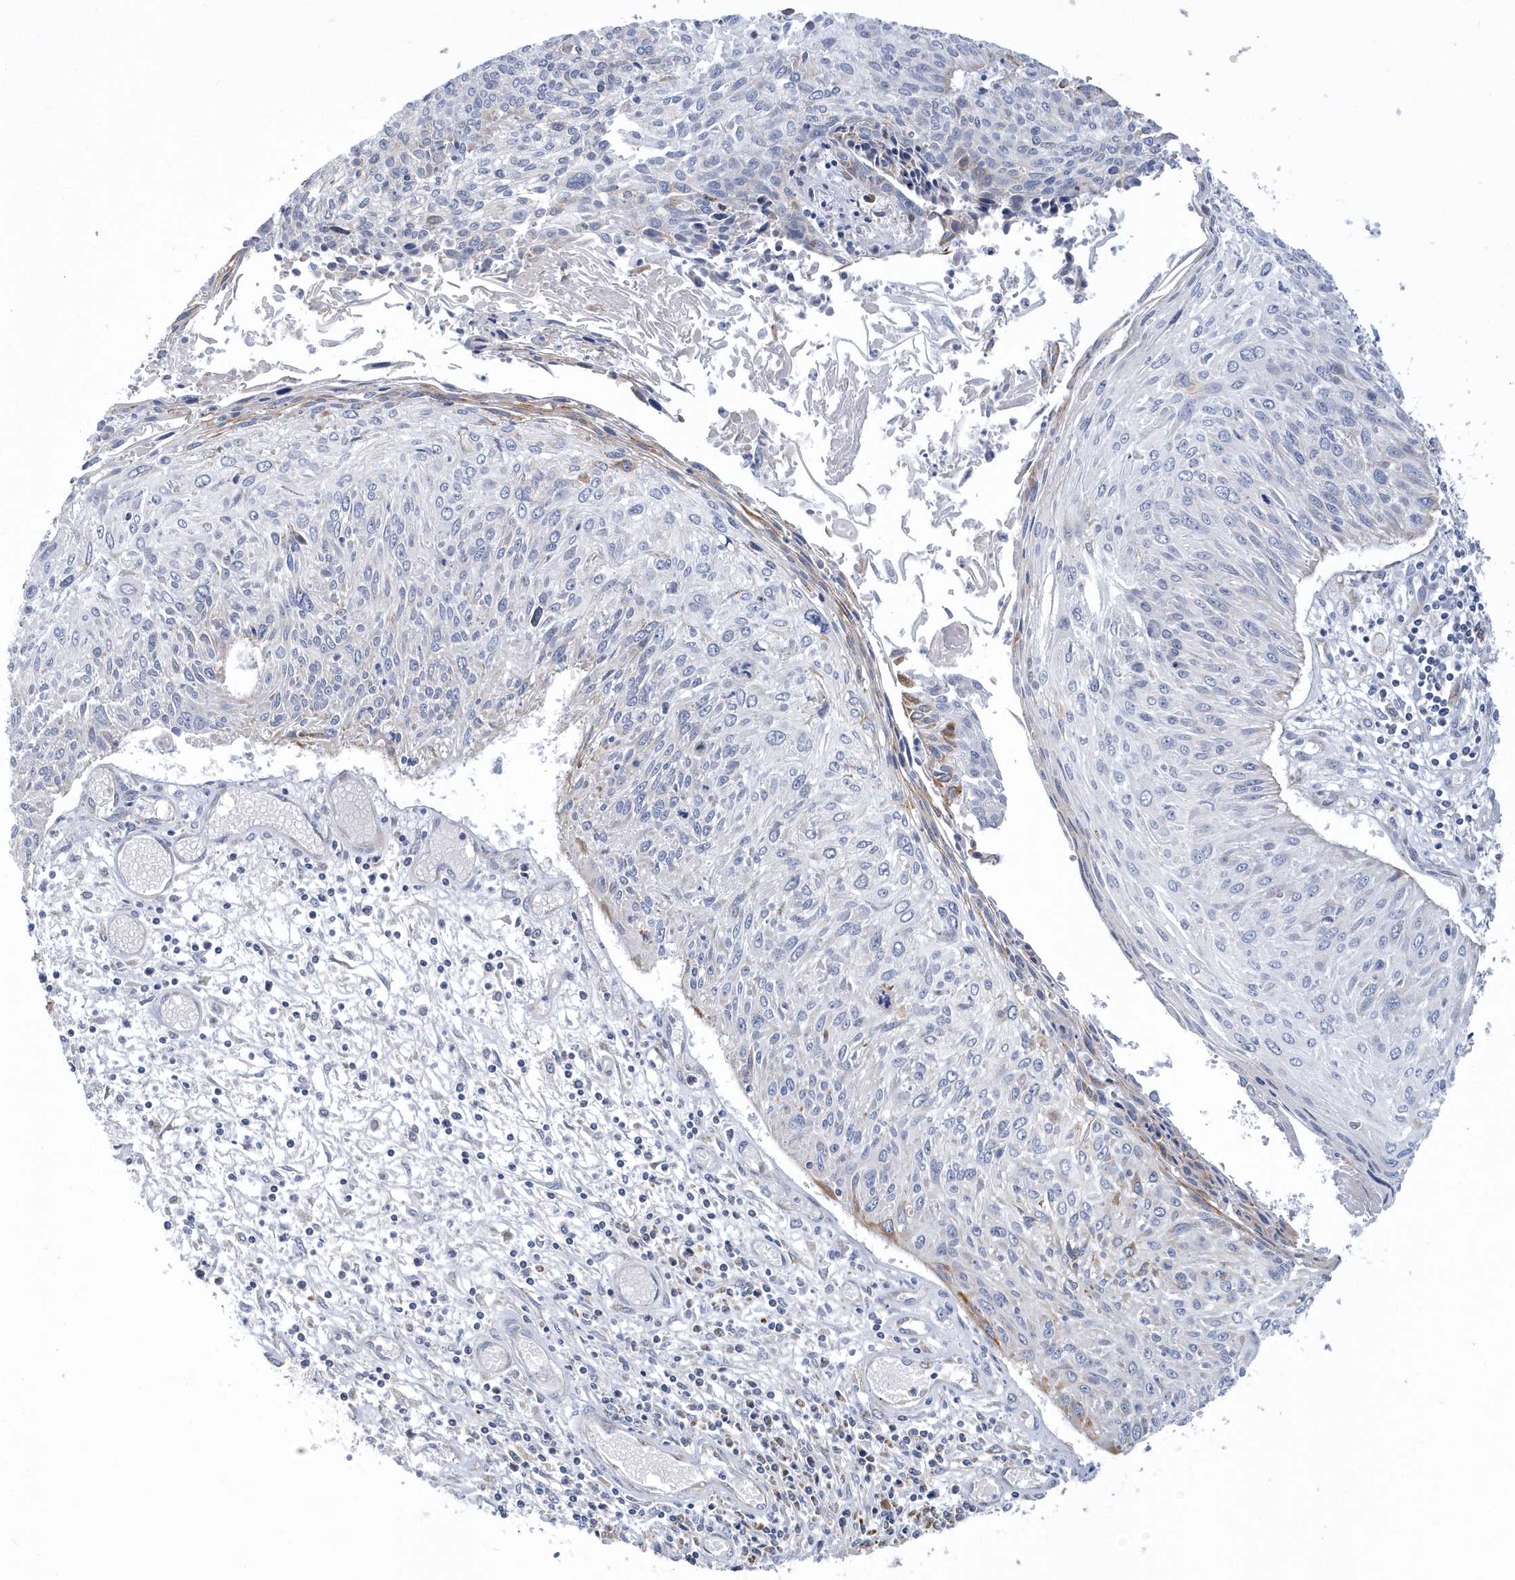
{"staining": {"intensity": "moderate", "quantity": "<25%", "location": "cytoplasmic/membranous"}, "tissue": "cervical cancer", "cell_type": "Tumor cells", "image_type": "cancer", "snomed": [{"axis": "morphology", "description": "Squamous cell carcinoma, NOS"}, {"axis": "topography", "description": "Cervix"}], "caption": "Immunohistochemistry (IHC) of squamous cell carcinoma (cervical) exhibits low levels of moderate cytoplasmic/membranous expression in about <25% of tumor cells. Immunohistochemistry stains the protein in brown and the nuclei are stained blue.", "gene": "VWA5B2", "patient": {"sex": "female", "age": 51}}